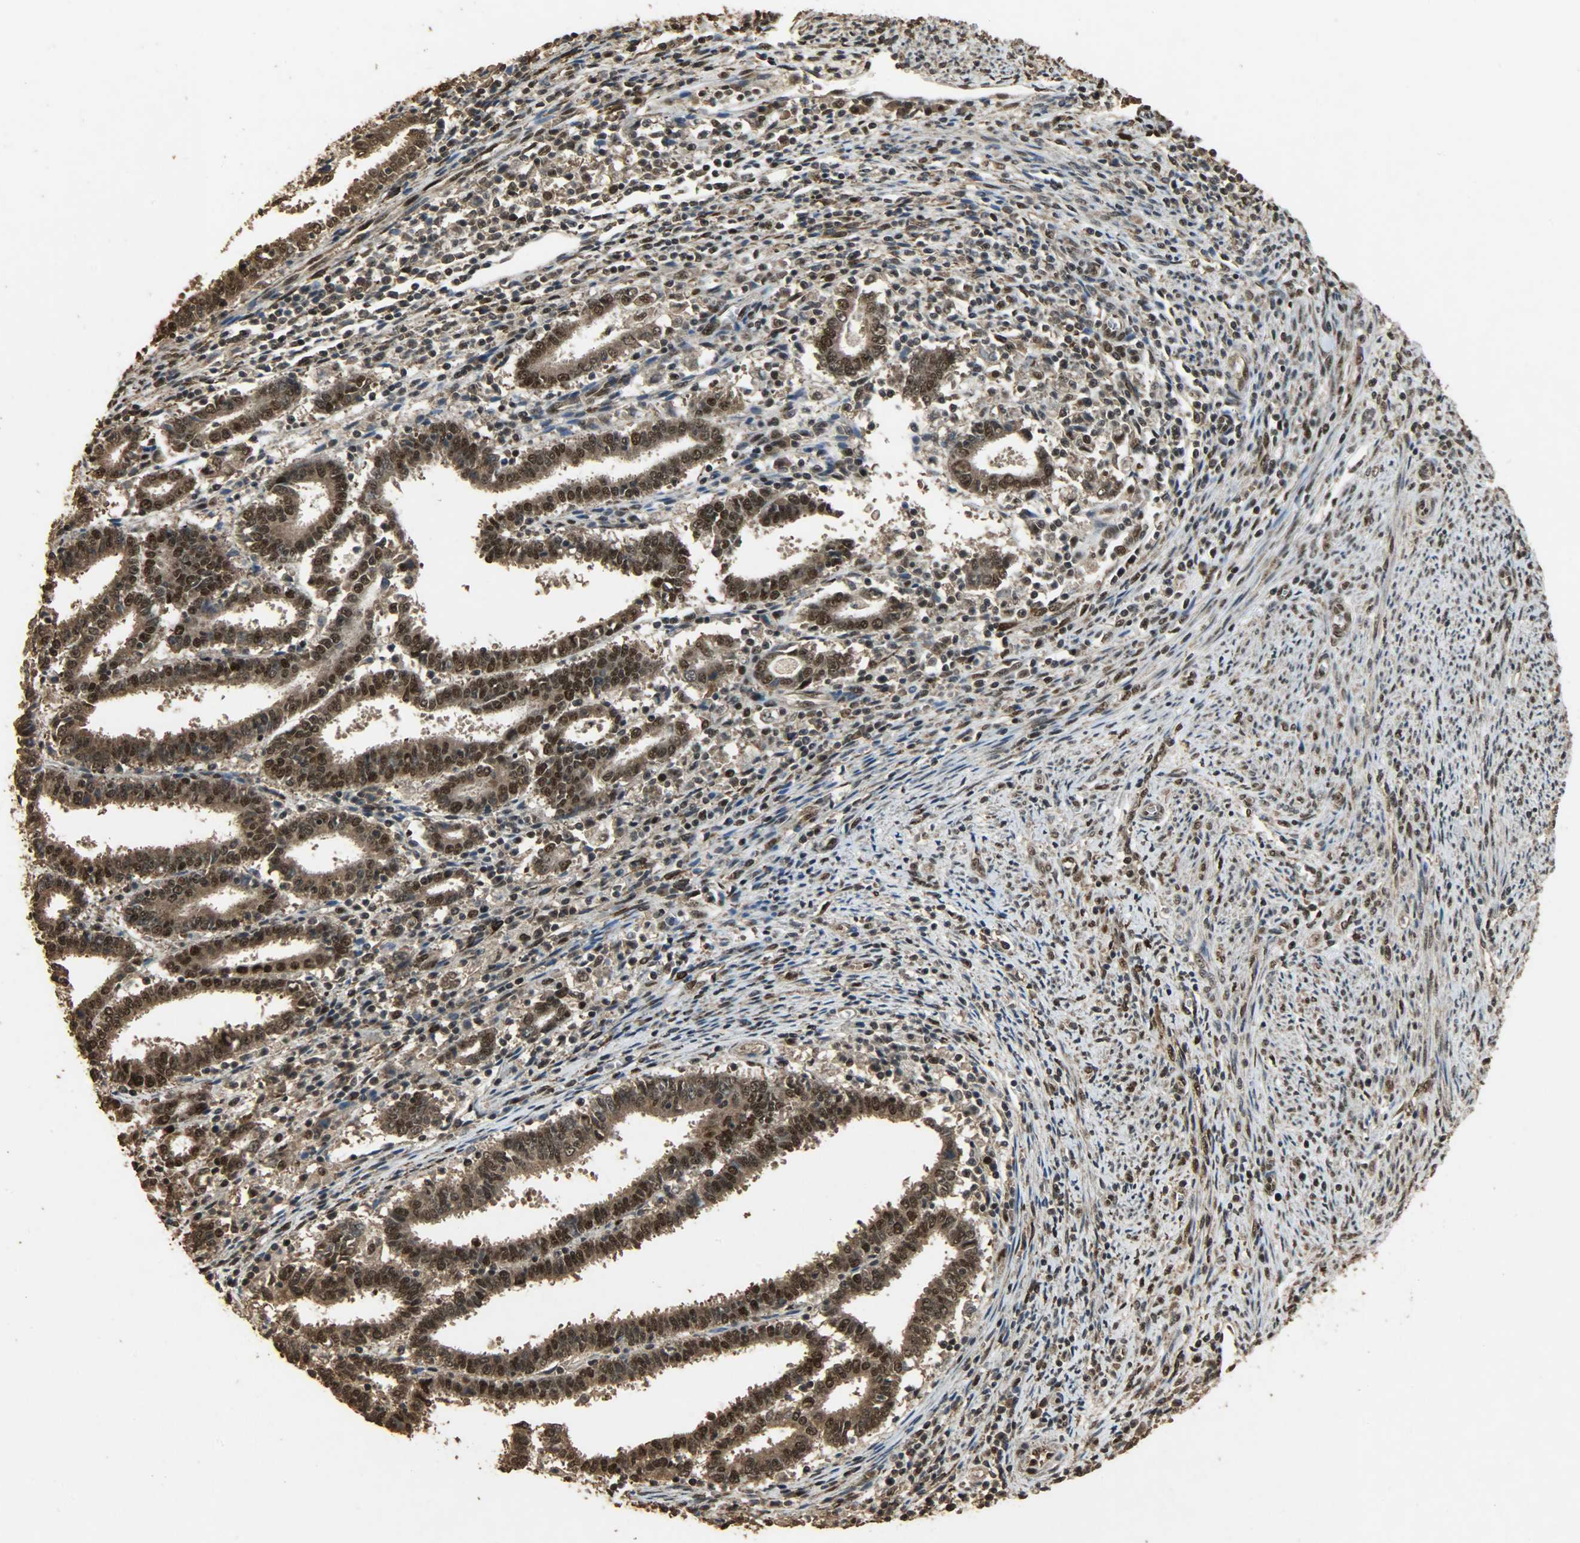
{"staining": {"intensity": "strong", "quantity": ">75%", "location": "cytoplasmic/membranous,nuclear"}, "tissue": "endometrial cancer", "cell_type": "Tumor cells", "image_type": "cancer", "snomed": [{"axis": "morphology", "description": "Adenocarcinoma, NOS"}, {"axis": "topography", "description": "Uterus"}], "caption": "DAB immunohistochemical staining of human adenocarcinoma (endometrial) shows strong cytoplasmic/membranous and nuclear protein positivity in about >75% of tumor cells.", "gene": "CCNT2", "patient": {"sex": "female", "age": 83}}